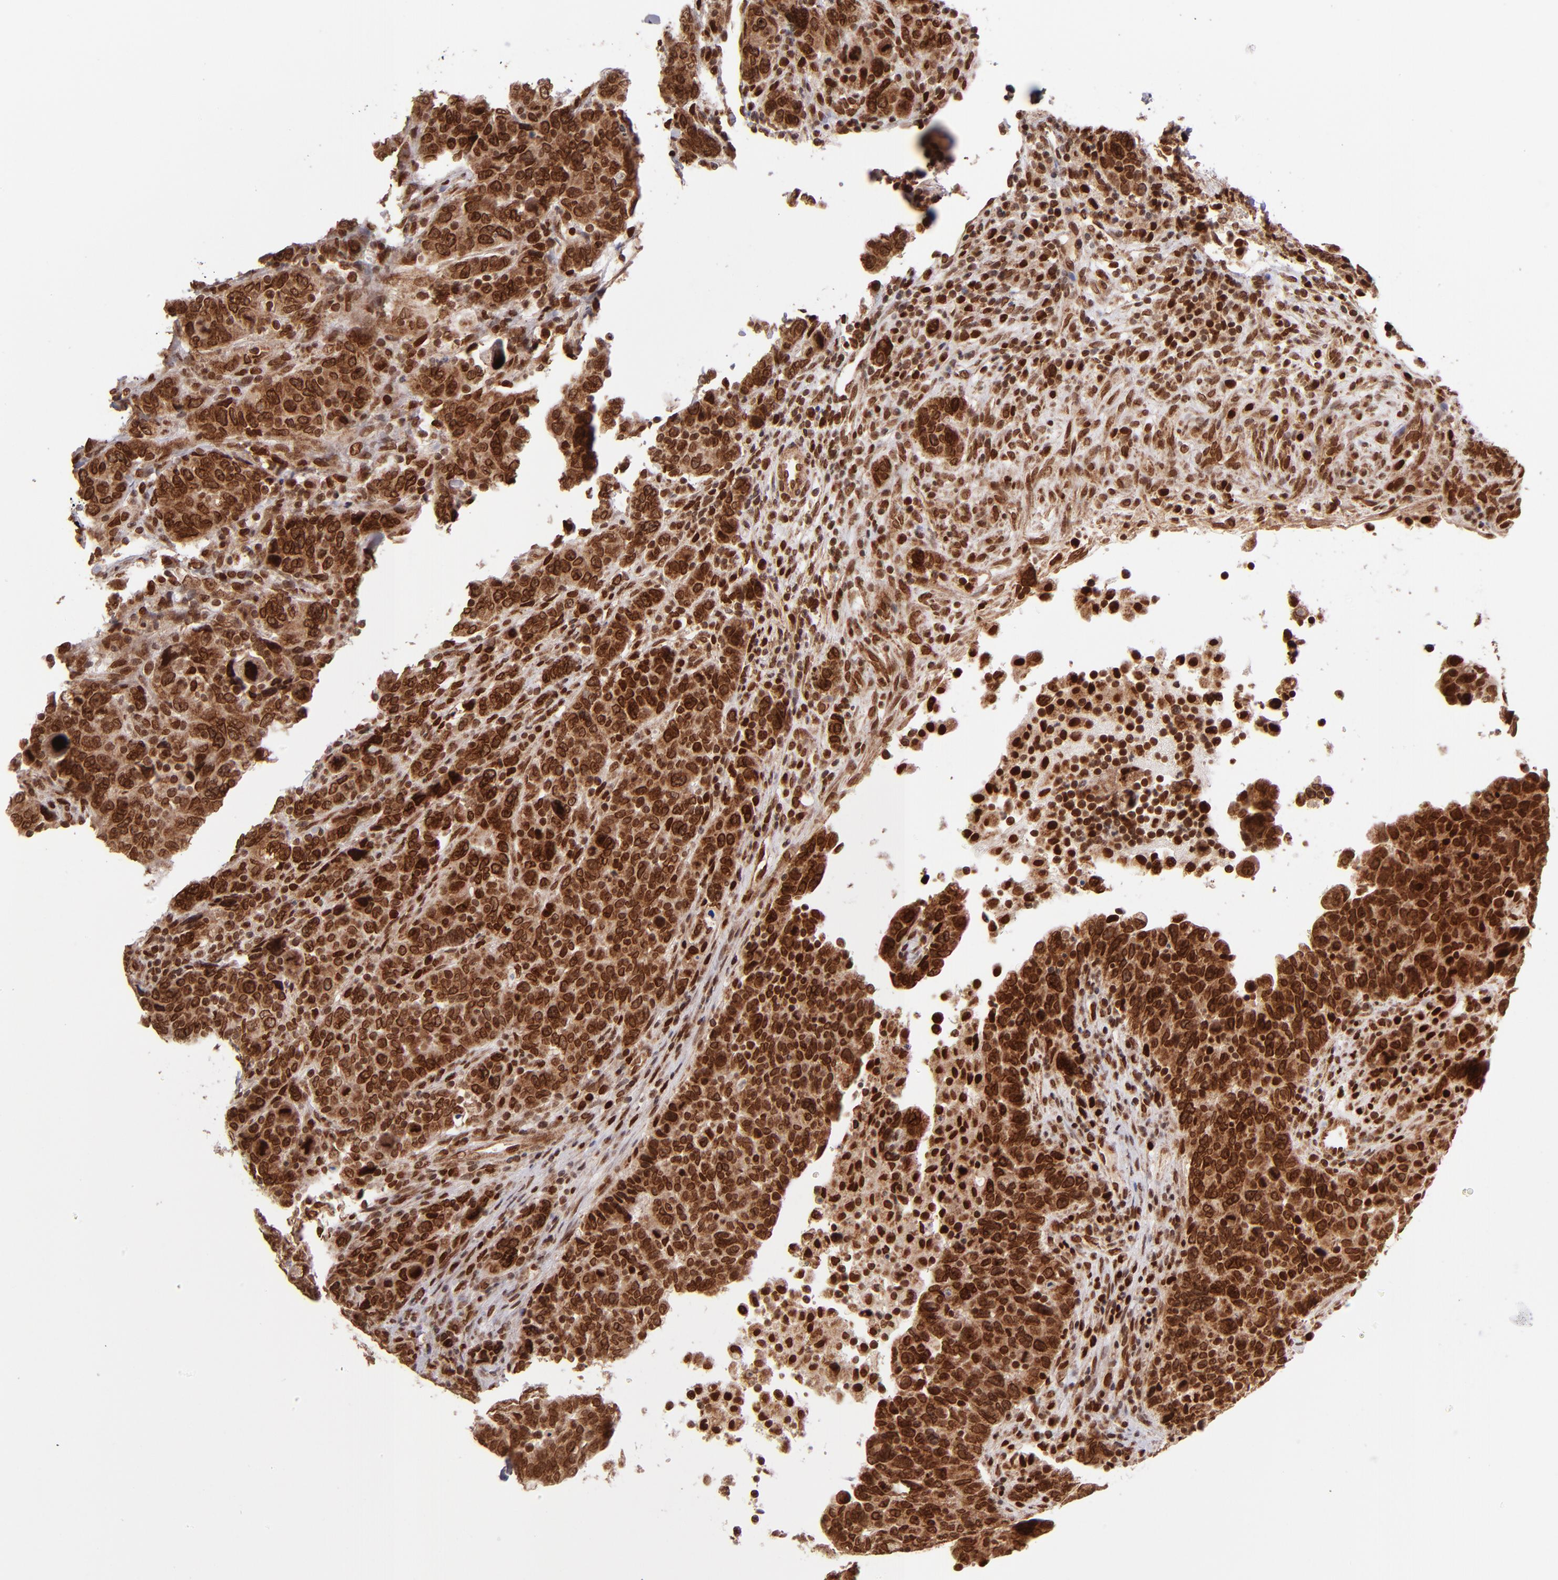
{"staining": {"intensity": "strong", "quantity": ">75%", "location": "cytoplasmic/membranous,nuclear"}, "tissue": "breast cancer", "cell_type": "Tumor cells", "image_type": "cancer", "snomed": [{"axis": "morphology", "description": "Duct carcinoma"}, {"axis": "topography", "description": "Breast"}], "caption": "Breast infiltrating ductal carcinoma tissue shows strong cytoplasmic/membranous and nuclear positivity in approximately >75% of tumor cells", "gene": "TOP1MT", "patient": {"sex": "female", "age": 37}}